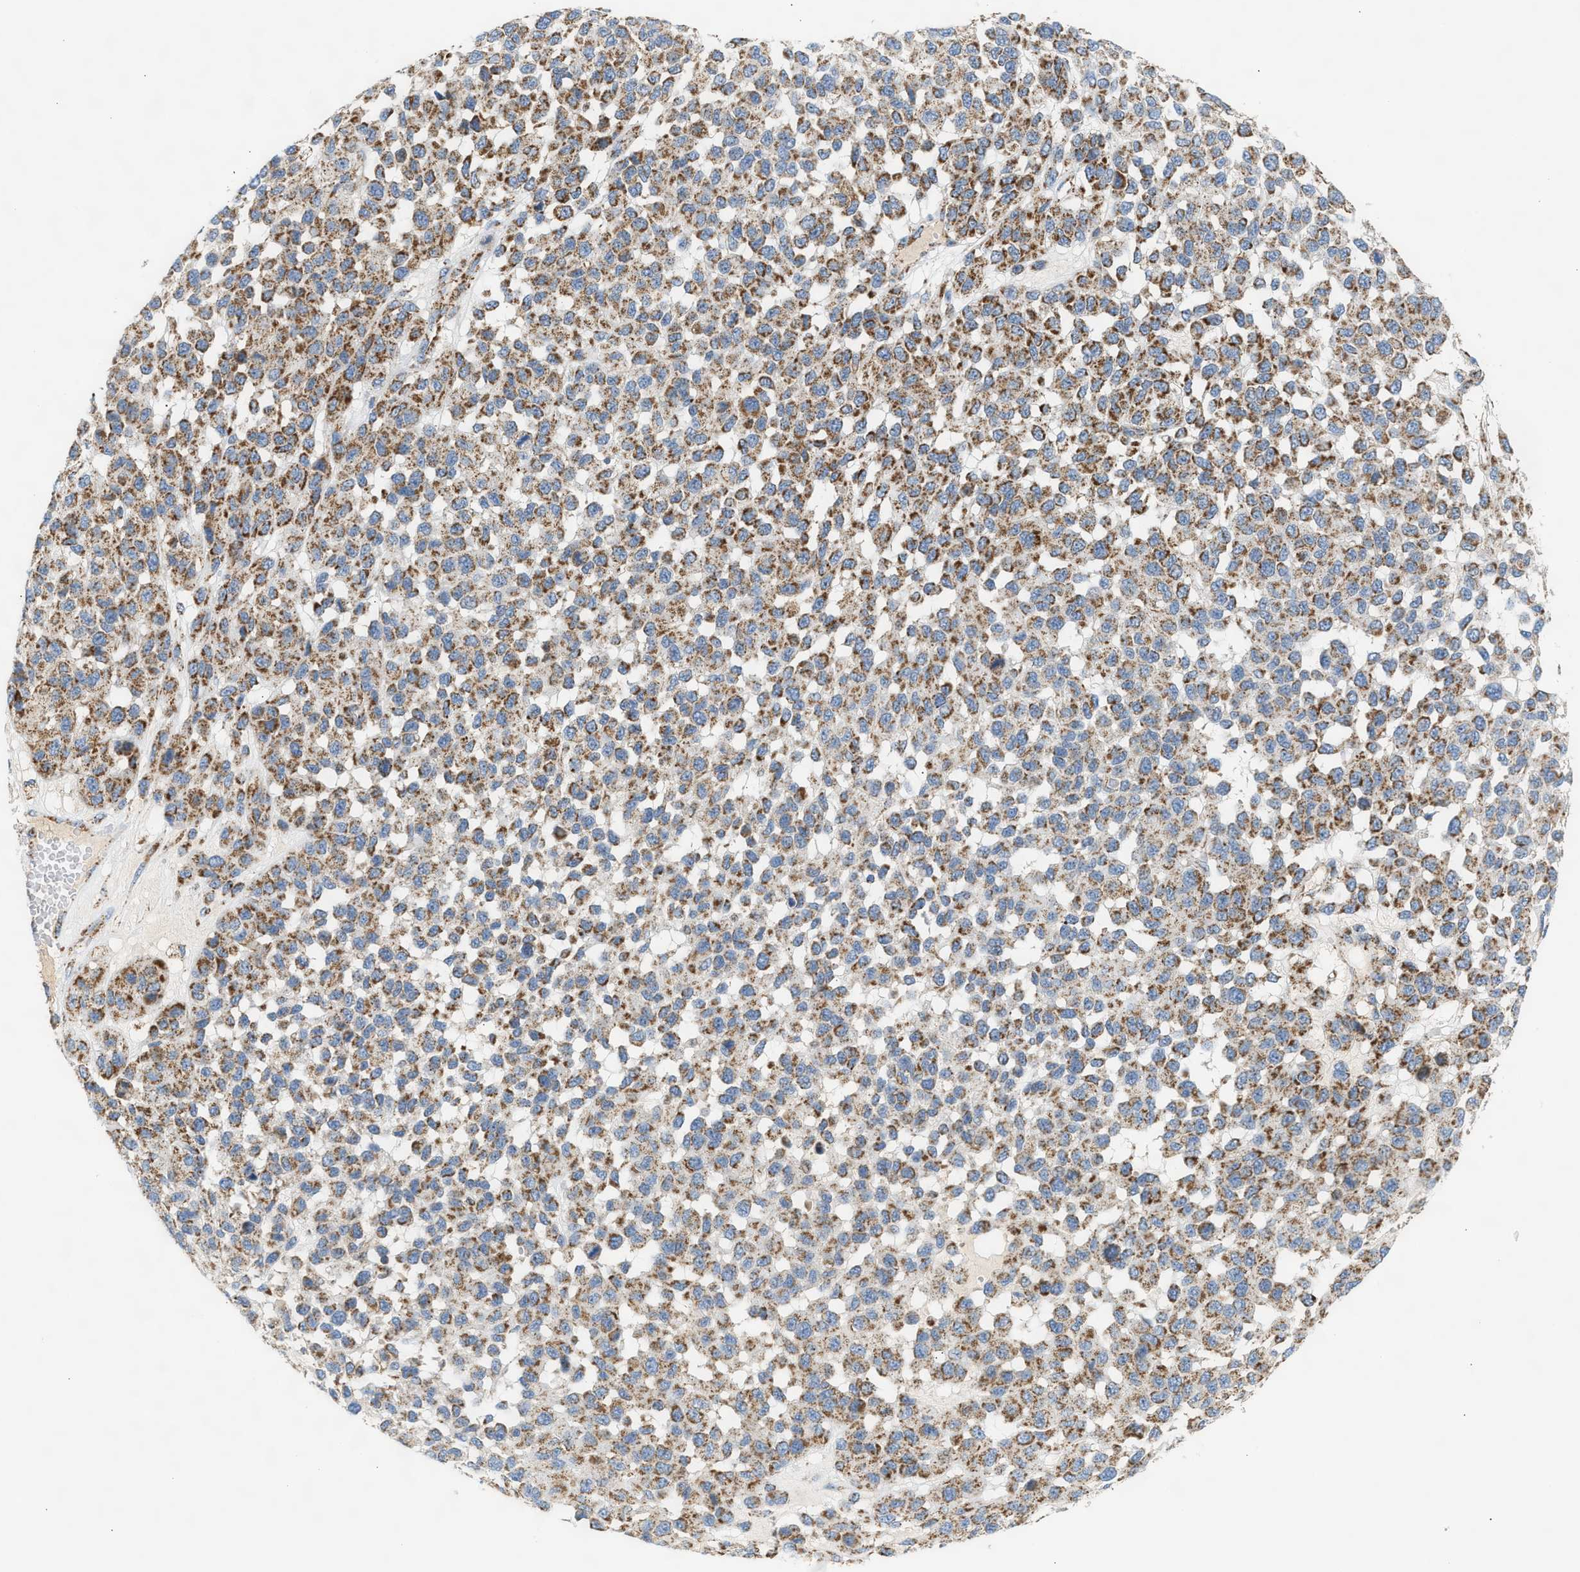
{"staining": {"intensity": "moderate", "quantity": ">75%", "location": "cytoplasmic/membranous"}, "tissue": "melanoma", "cell_type": "Tumor cells", "image_type": "cancer", "snomed": [{"axis": "morphology", "description": "Malignant melanoma, NOS"}, {"axis": "topography", "description": "Skin"}], "caption": "Protein positivity by immunohistochemistry (IHC) demonstrates moderate cytoplasmic/membranous expression in approximately >75% of tumor cells in melanoma.", "gene": "OGDH", "patient": {"sex": "male", "age": 62}}